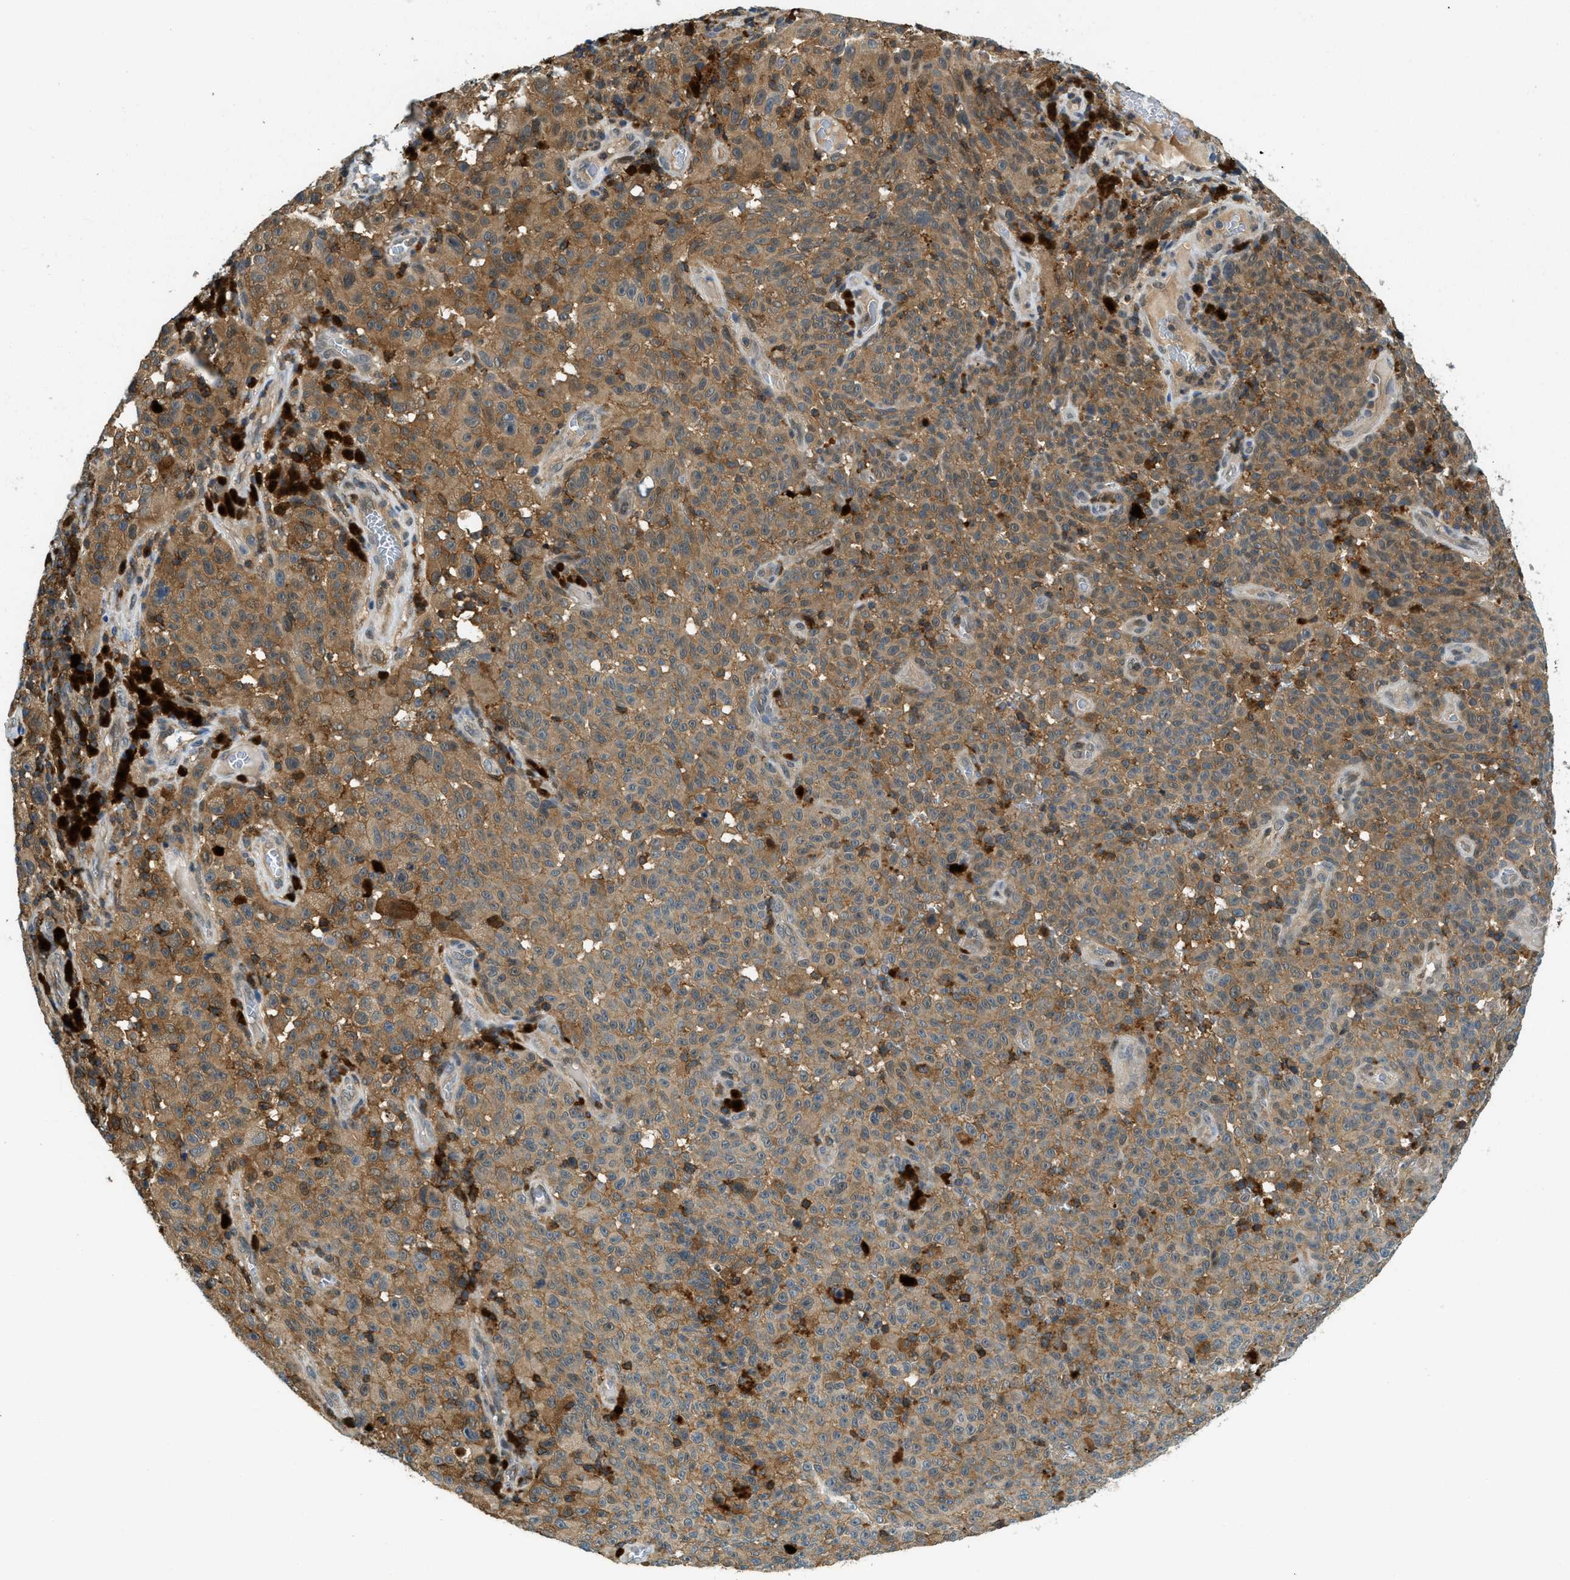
{"staining": {"intensity": "moderate", "quantity": ">75%", "location": "cytoplasmic/membranous"}, "tissue": "melanoma", "cell_type": "Tumor cells", "image_type": "cancer", "snomed": [{"axis": "morphology", "description": "Malignant melanoma, NOS"}, {"axis": "topography", "description": "Skin"}], "caption": "Immunohistochemical staining of melanoma demonstrates moderate cytoplasmic/membranous protein positivity in approximately >75% of tumor cells. (DAB = brown stain, brightfield microscopy at high magnification).", "gene": "GMPPB", "patient": {"sex": "female", "age": 82}}